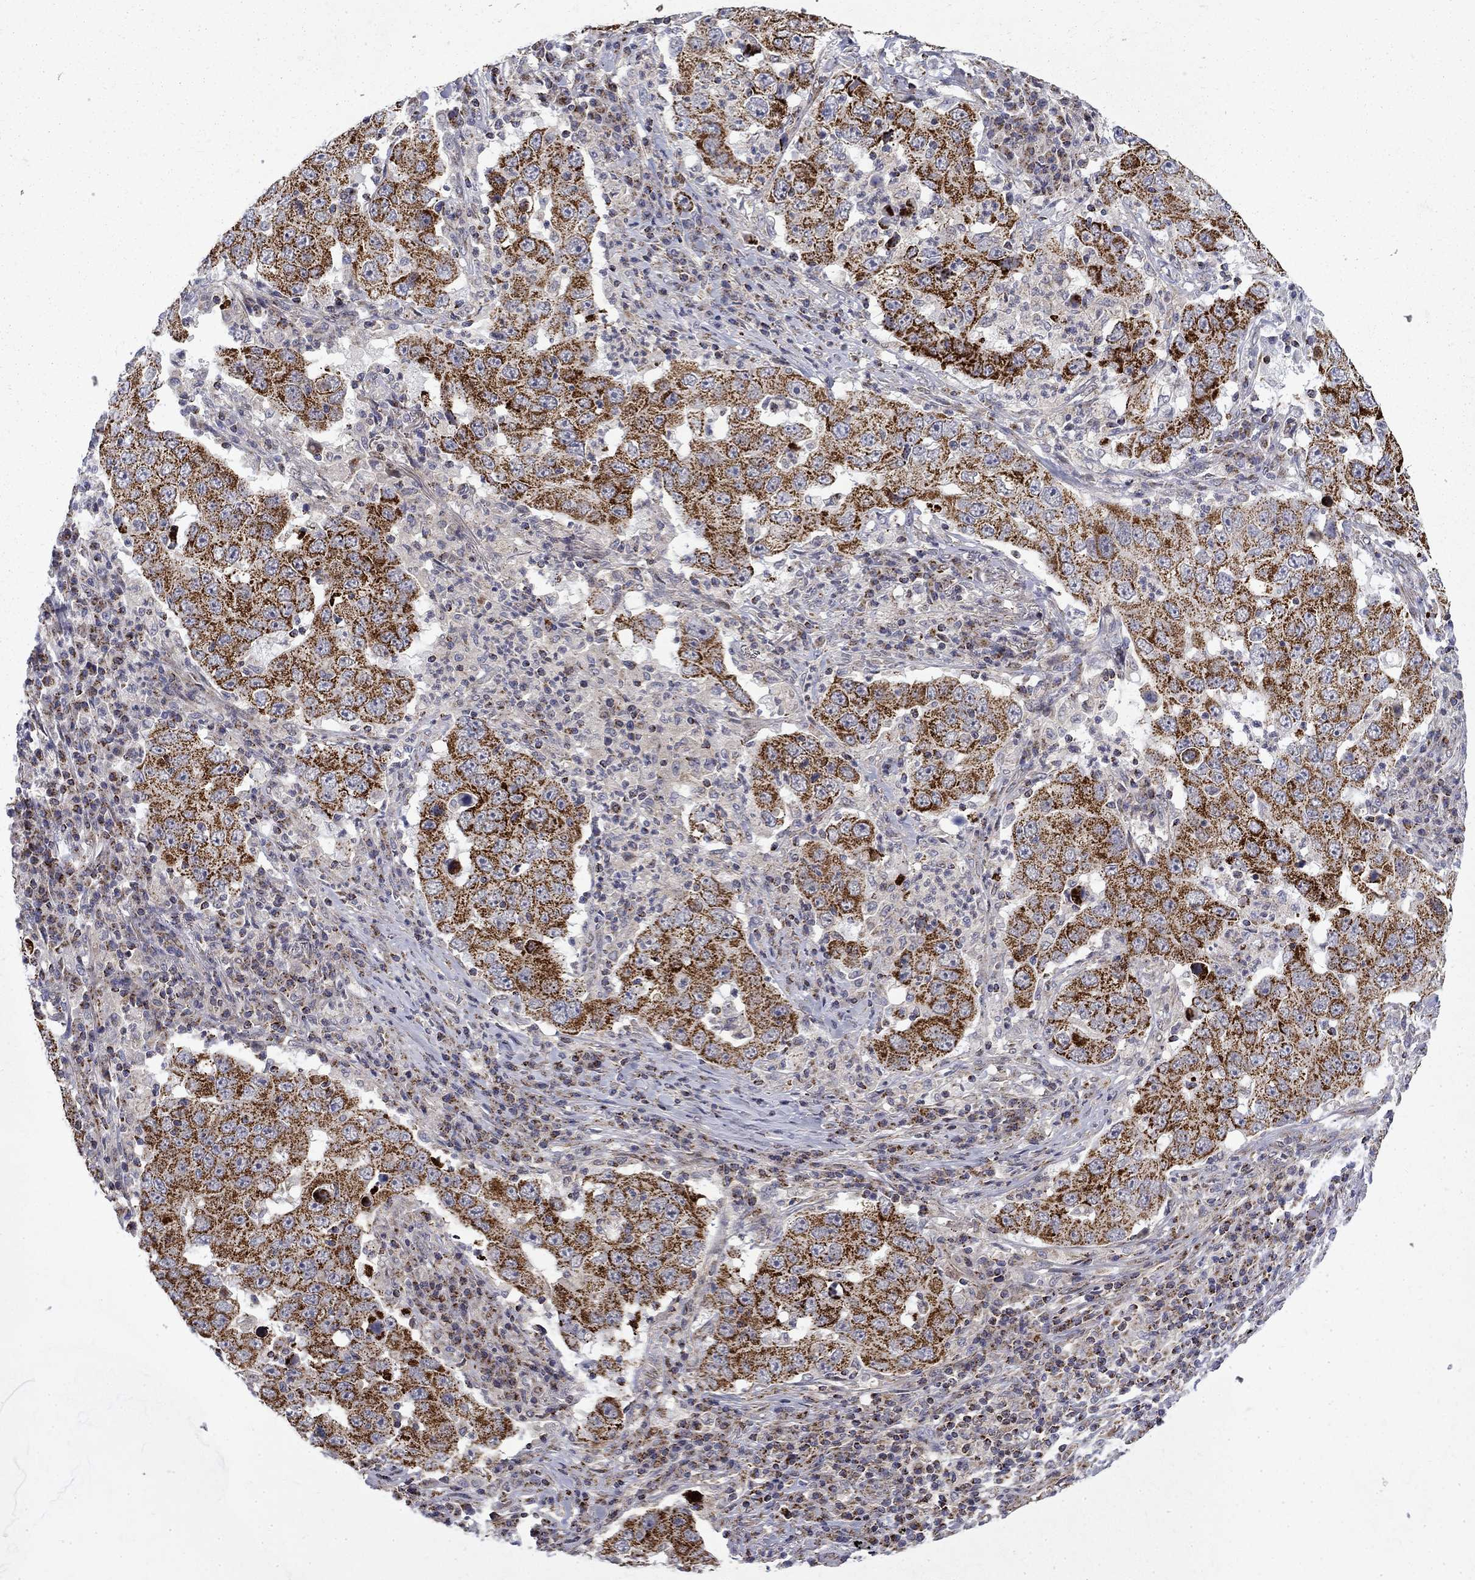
{"staining": {"intensity": "strong", "quantity": ">75%", "location": "cytoplasmic/membranous"}, "tissue": "lung cancer", "cell_type": "Tumor cells", "image_type": "cancer", "snomed": [{"axis": "morphology", "description": "Adenocarcinoma, NOS"}, {"axis": "topography", "description": "Lung"}], "caption": "Protein staining by immunohistochemistry (IHC) demonstrates strong cytoplasmic/membranous staining in approximately >75% of tumor cells in adenocarcinoma (lung).", "gene": "PCBP3", "patient": {"sex": "male", "age": 73}}